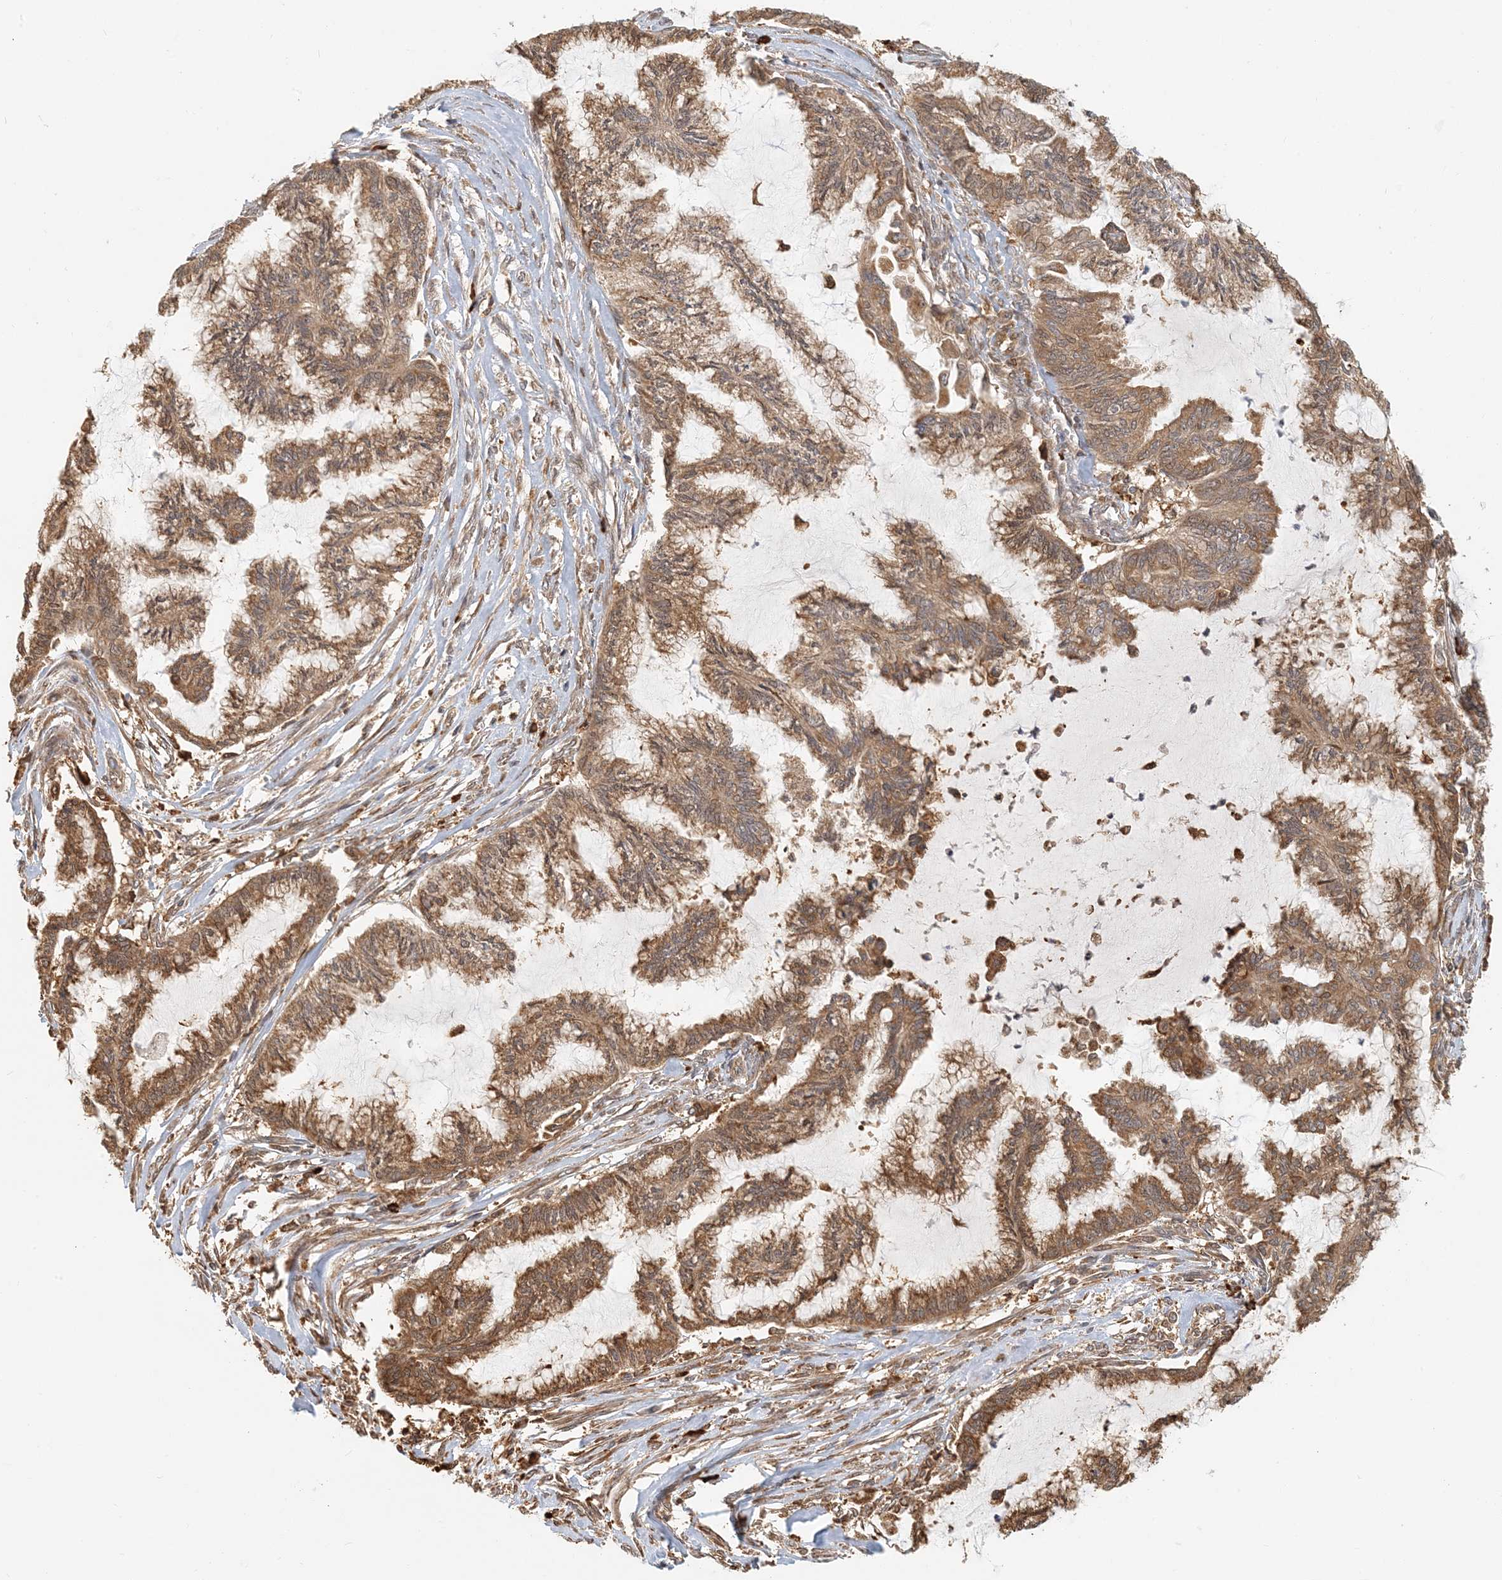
{"staining": {"intensity": "moderate", "quantity": ">75%", "location": "cytoplasmic/membranous"}, "tissue": "endometrial cancer", "cell_type": "Tumor cells", "image_type": "cancer", "snomed": [{"axis": "morphology", "description": "Adenocarcinoma, NOS"}, {"axis": "topography", "description": "Endometrium"}], "caption": "IHC histopathology image of neoplastic tissue: human endometrial cancer stained using immunohistochemistry displays medium levels of moderate protein expression localized specifically in the cytoplasmic/membranous of tumor cells, appearing as a cytoplasmic/membranous brown color.", "gene": "HNMT", "patient": {"sex": "female", "age": 86}}